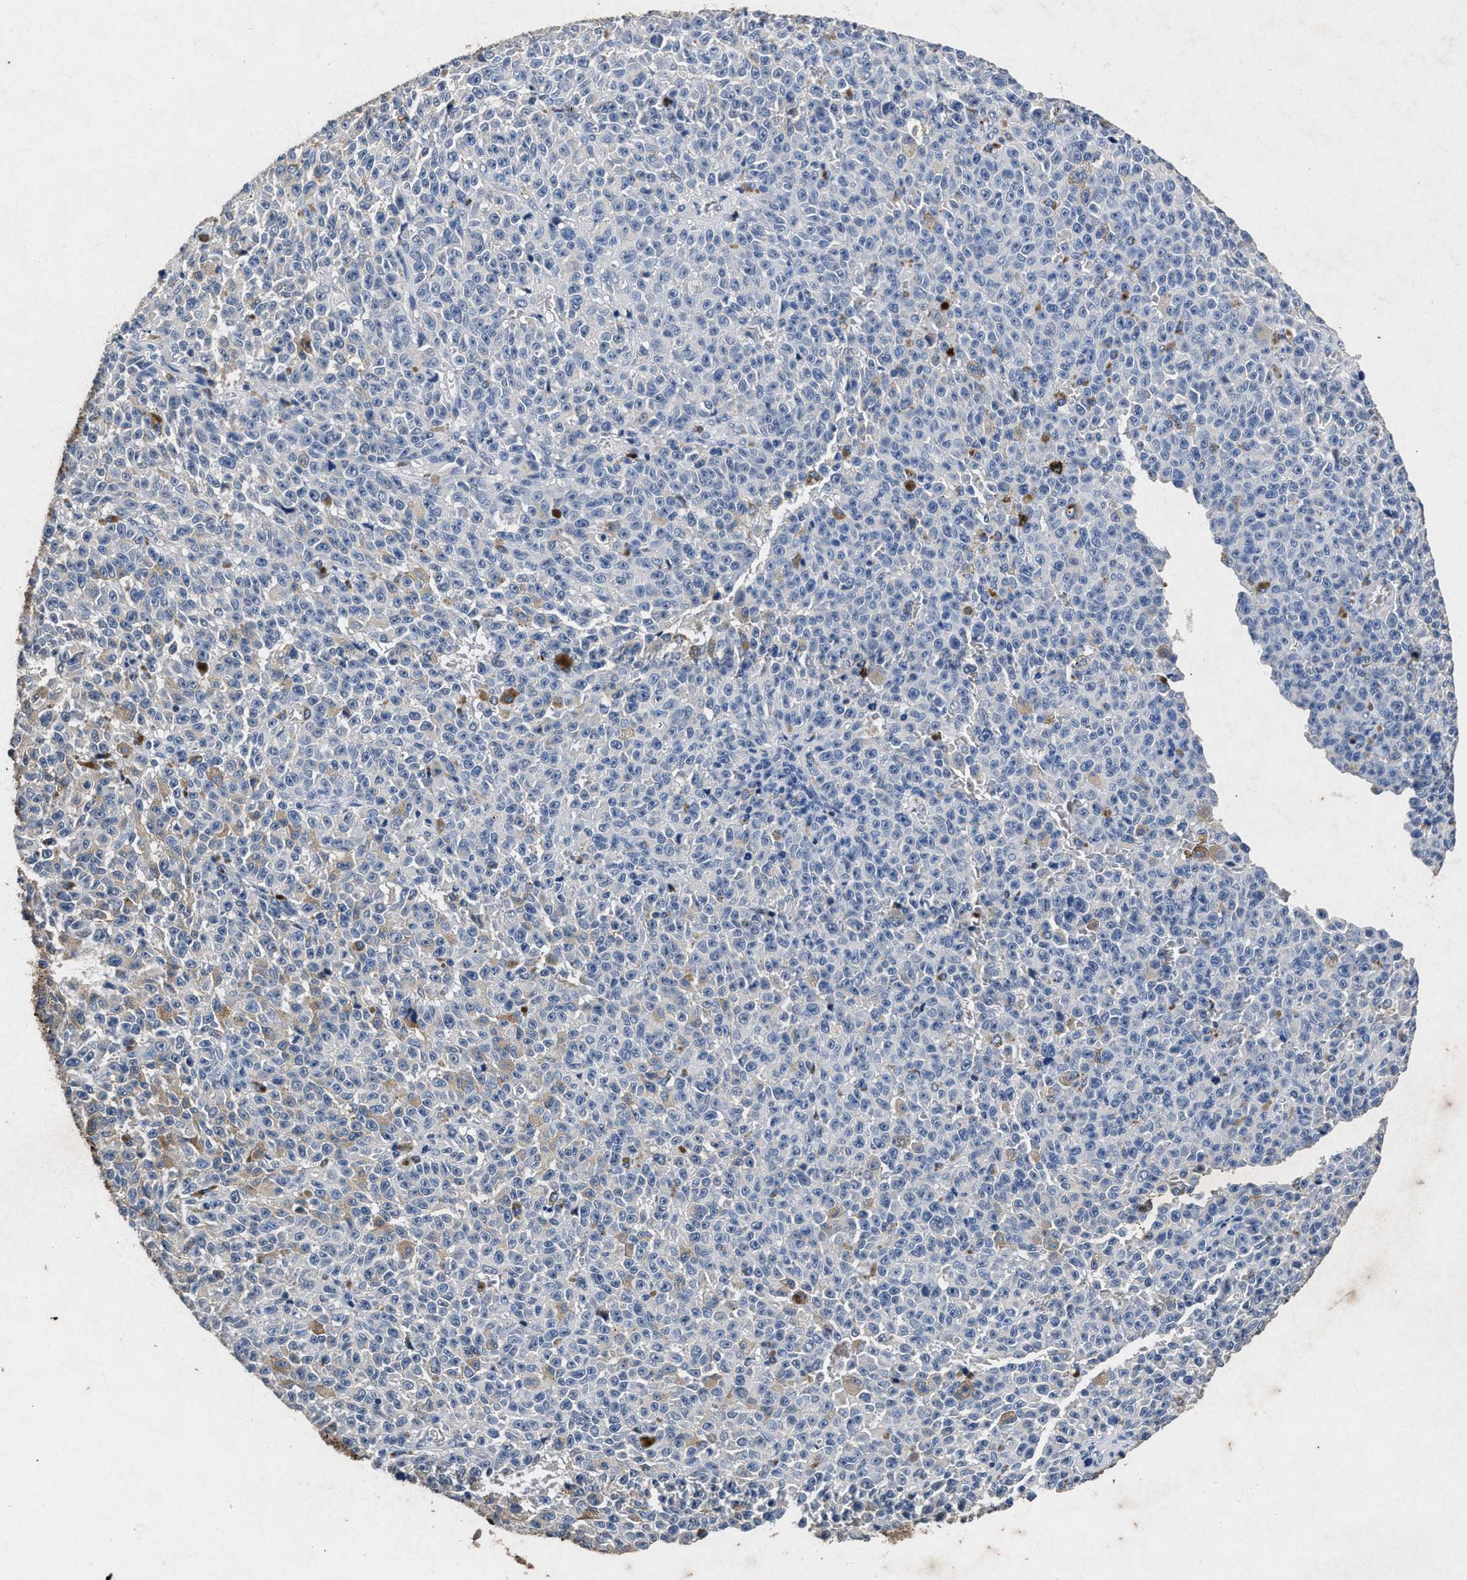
{"staining": {"intensity": "negative", "quantity": "none", "location": "none"}, "tissue": "melanoma", "cell_type": "Tumor cells", "image_type": "cancer", "snomed": [{"axis": "morphology", "description": "Malignant melanoma, NOS"}, {"axis": "topography", "description": "Skin"}], "caption": "IHC photomicrograph of neoplastic tissue: malignant melanoma stained with DAB (3,3'-diaminobenzidine) displays no significant protein positivity in tumor cells.", "gene": "LTB4R2", "patient": {"sex": "female", "age": 82}}